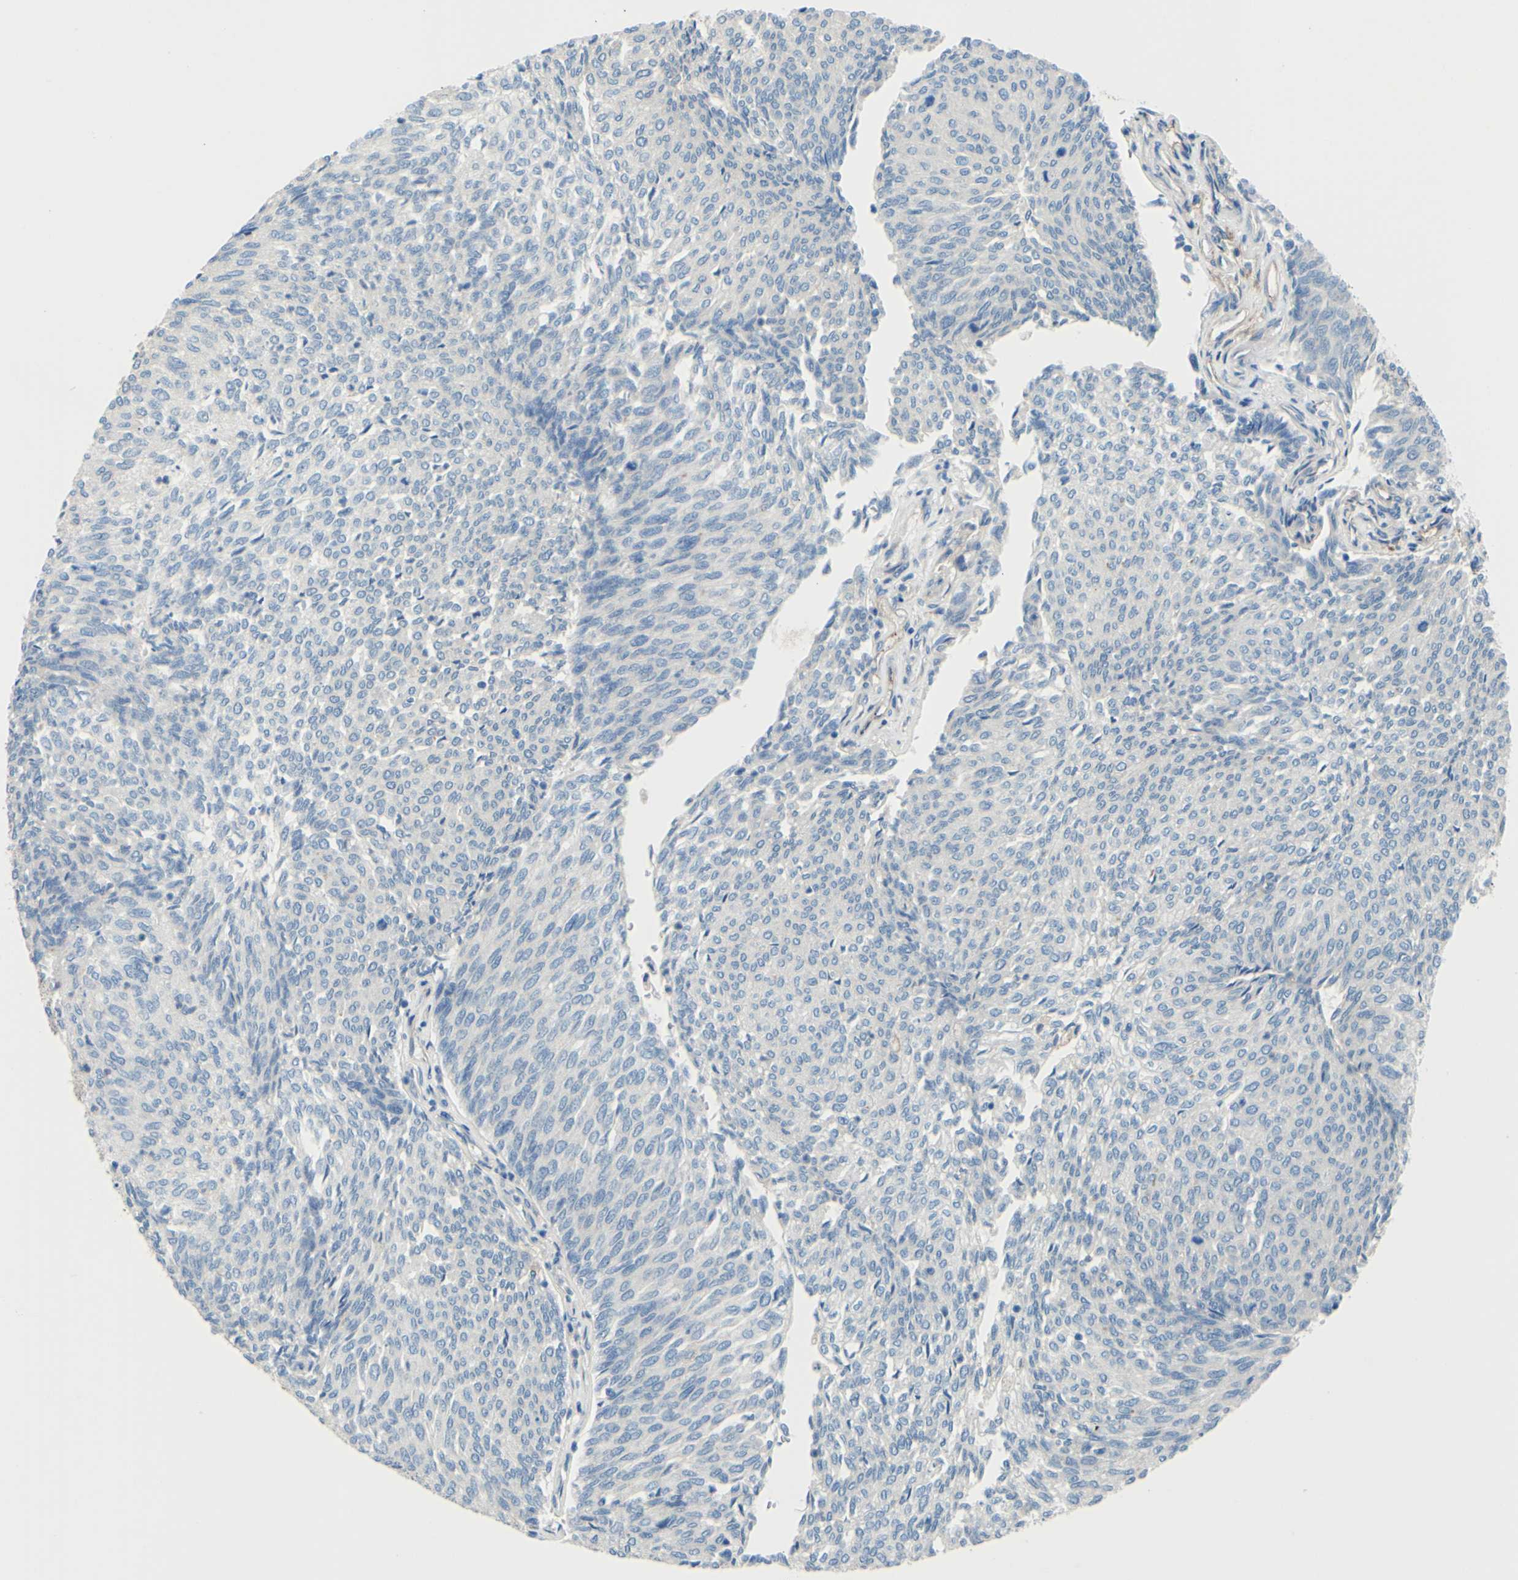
{"staining": {"intensity": "negative", "quantity": "none", "location": "none"}, "tissue": "urothelial cancer", "cell_type": "Tumor cells", "image_type": "cancer", "snomed": [{"axis": "morphology", "description": "Urothelial carcinoma, Low grade"}, {"axis": "topography", "description": "Urinary bladder"}], "caption": "Tumor cells are negative for brown protein staining in urothelial cancer. (Immunohistochemistry, brightfield microscopy, high magnification).", "gene": "ARHGAP1", "patient": {"sex": "female", "age": 79}}